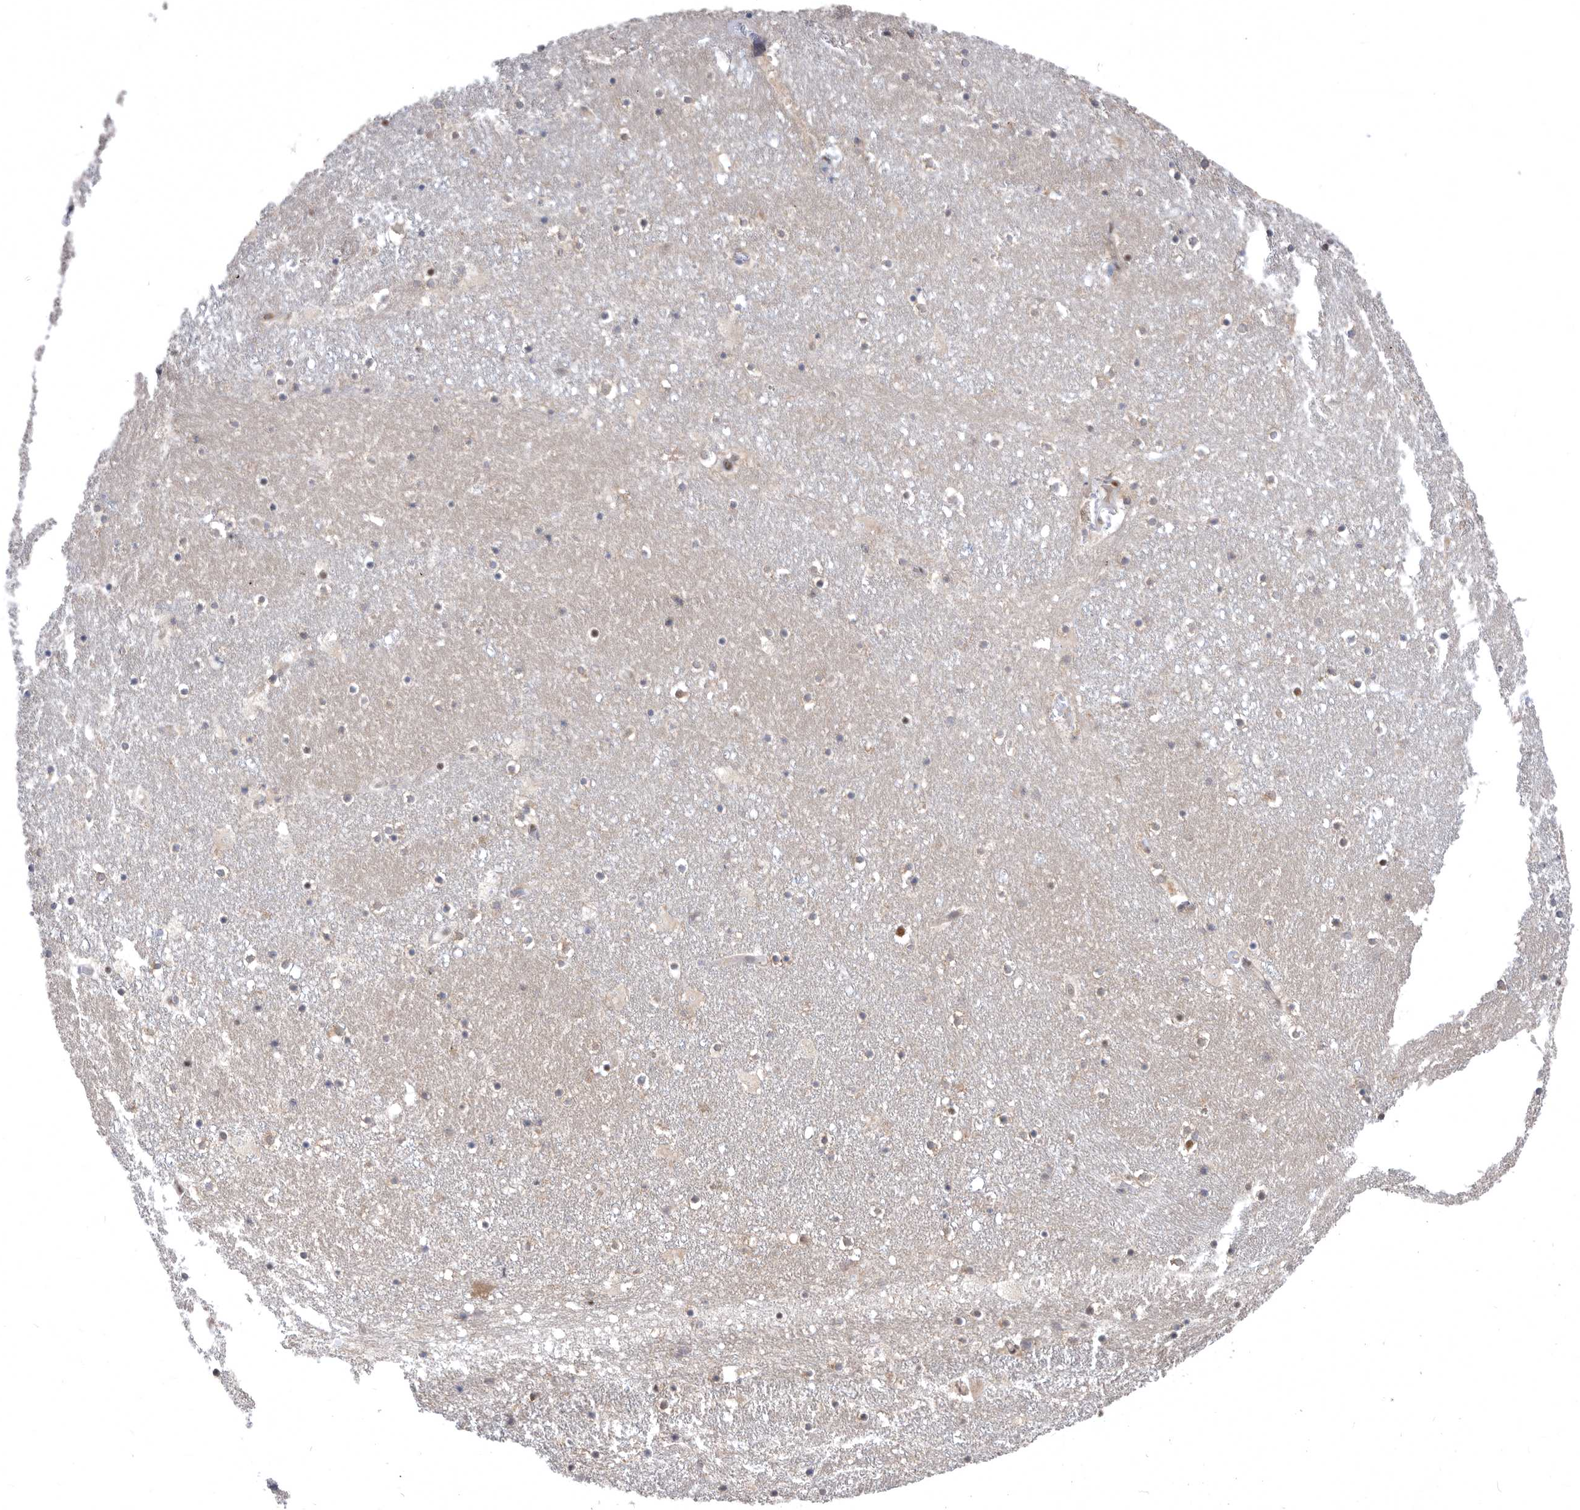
{"staining": {"intensity": "weak", "quantity": "<25%", "location": "cytoplasmic/membranous"}, "tissue": "caudate", "cell_type": "Glial cells", "image_type": "normal", "snomed": [{"axis": "morphology", "description": "Normal tissue, NOS"}, {"axis": "topography", "description": "Lateral ventricle wall"}], "caption": "High power microscopy micrograph of an immunohistochemistry (IHC) micrograph of normal caudate, revealing no significant staining in glial cells.", "gene": "CCT4", "patient": {"sex": "male", "age": 45}}